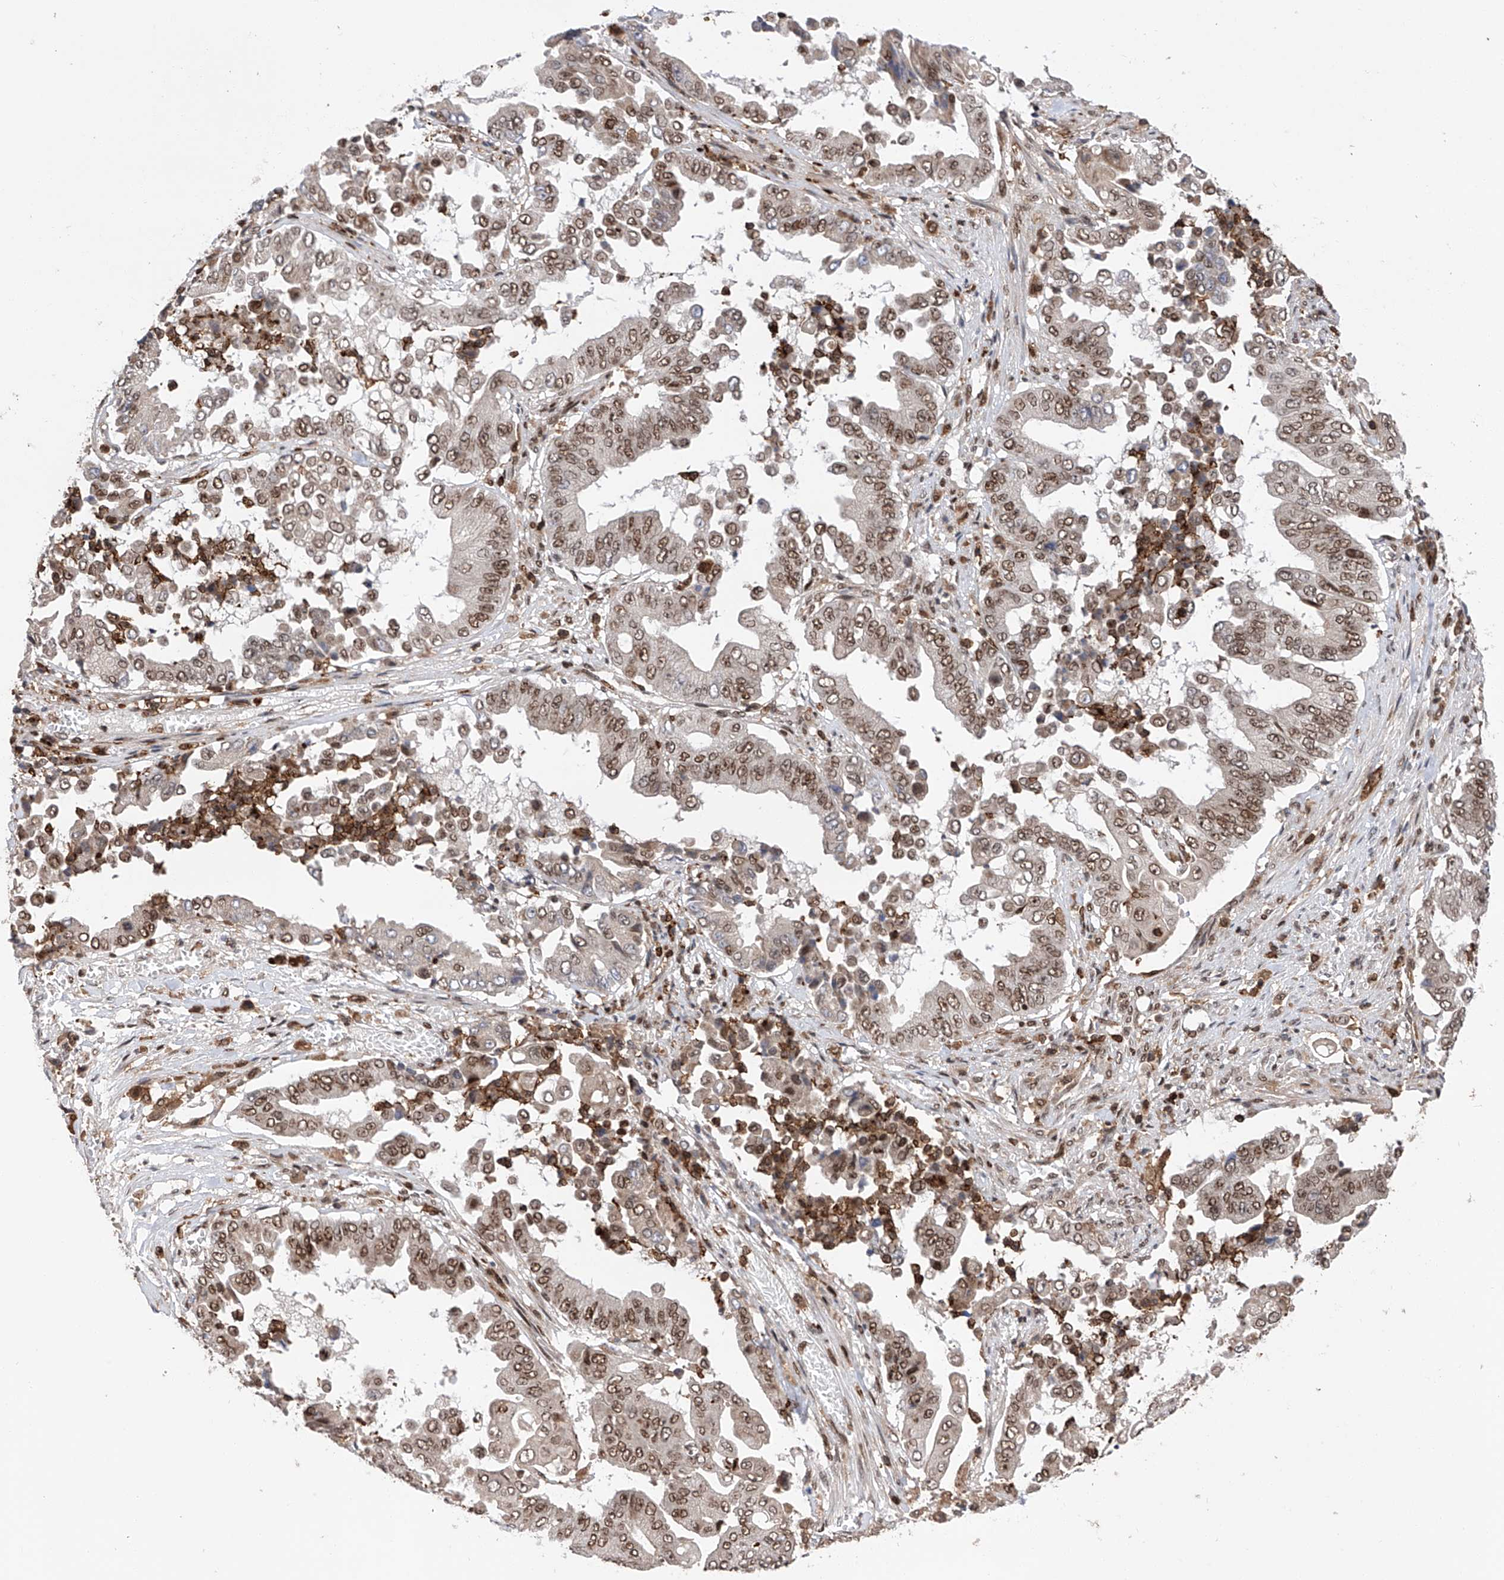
{"staining": {"intensity": "moderate", "quantity": "25%-75%", "location": "nuclear"}, "tissue": "pancreatic cancer", "cell_type": "Tumor cells", "image_type": "cancer", "snomed": [{"axis": "morphology", "description": "Adenocarcinoma, NOS"}, {"axis": "topography", "description": "Pancreas"}], "caption": "Pancreatic cancer tissue demonstrates moderate nuclear expression in approximately 25%-75% of tumor cells", "gene": "ZNF280D", "patient": {"sex": "female", "age": 77}}